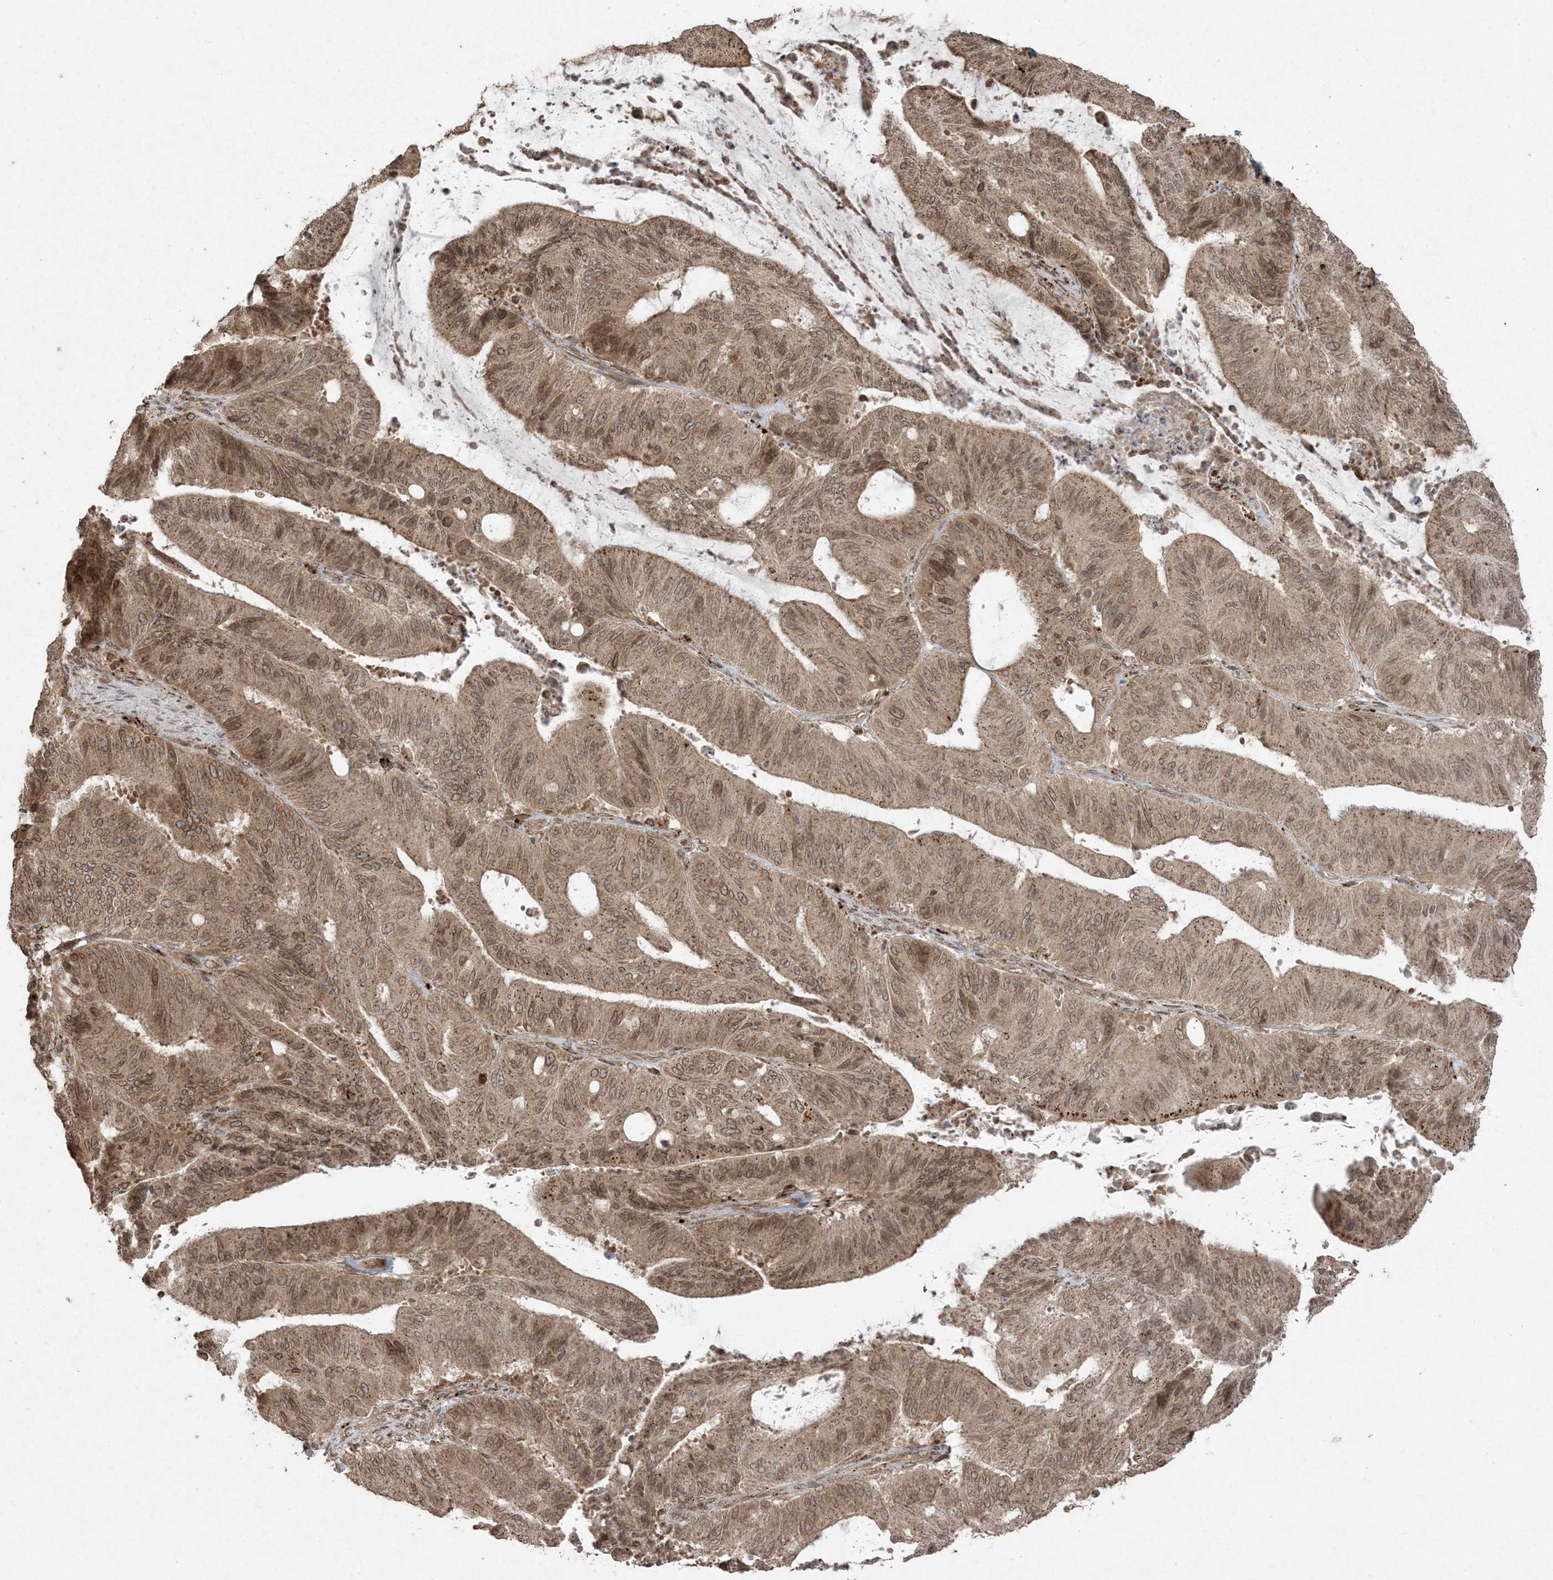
{"staining": {"intensity": "moderate", "quantity": ">75%", "location": "cytoplasmic/membranous,nuclear"}, "tissue": "liver cancer", "cell_type": "Tumor cells", "image_type": "cancer", "snomed": [{"axis": "morphology", "description": "Normal tissue, NOS"}, {"axis": "morphology", "description": "Cholangiocarcinoma"}, {"axis": "topography", "description": "Liver"}, {"axis": "topography", "description": "Peripheral nerve tissue"}], "caption": "A medium amount of moderate cytoplasmic/membranous and nuclear positivity is identified in approximately >75% of tumor cells in cholangiocarcinoma (liver) tissue.", "gene": "DDX19B", "patient": {"sex": "female", "age": 73}}